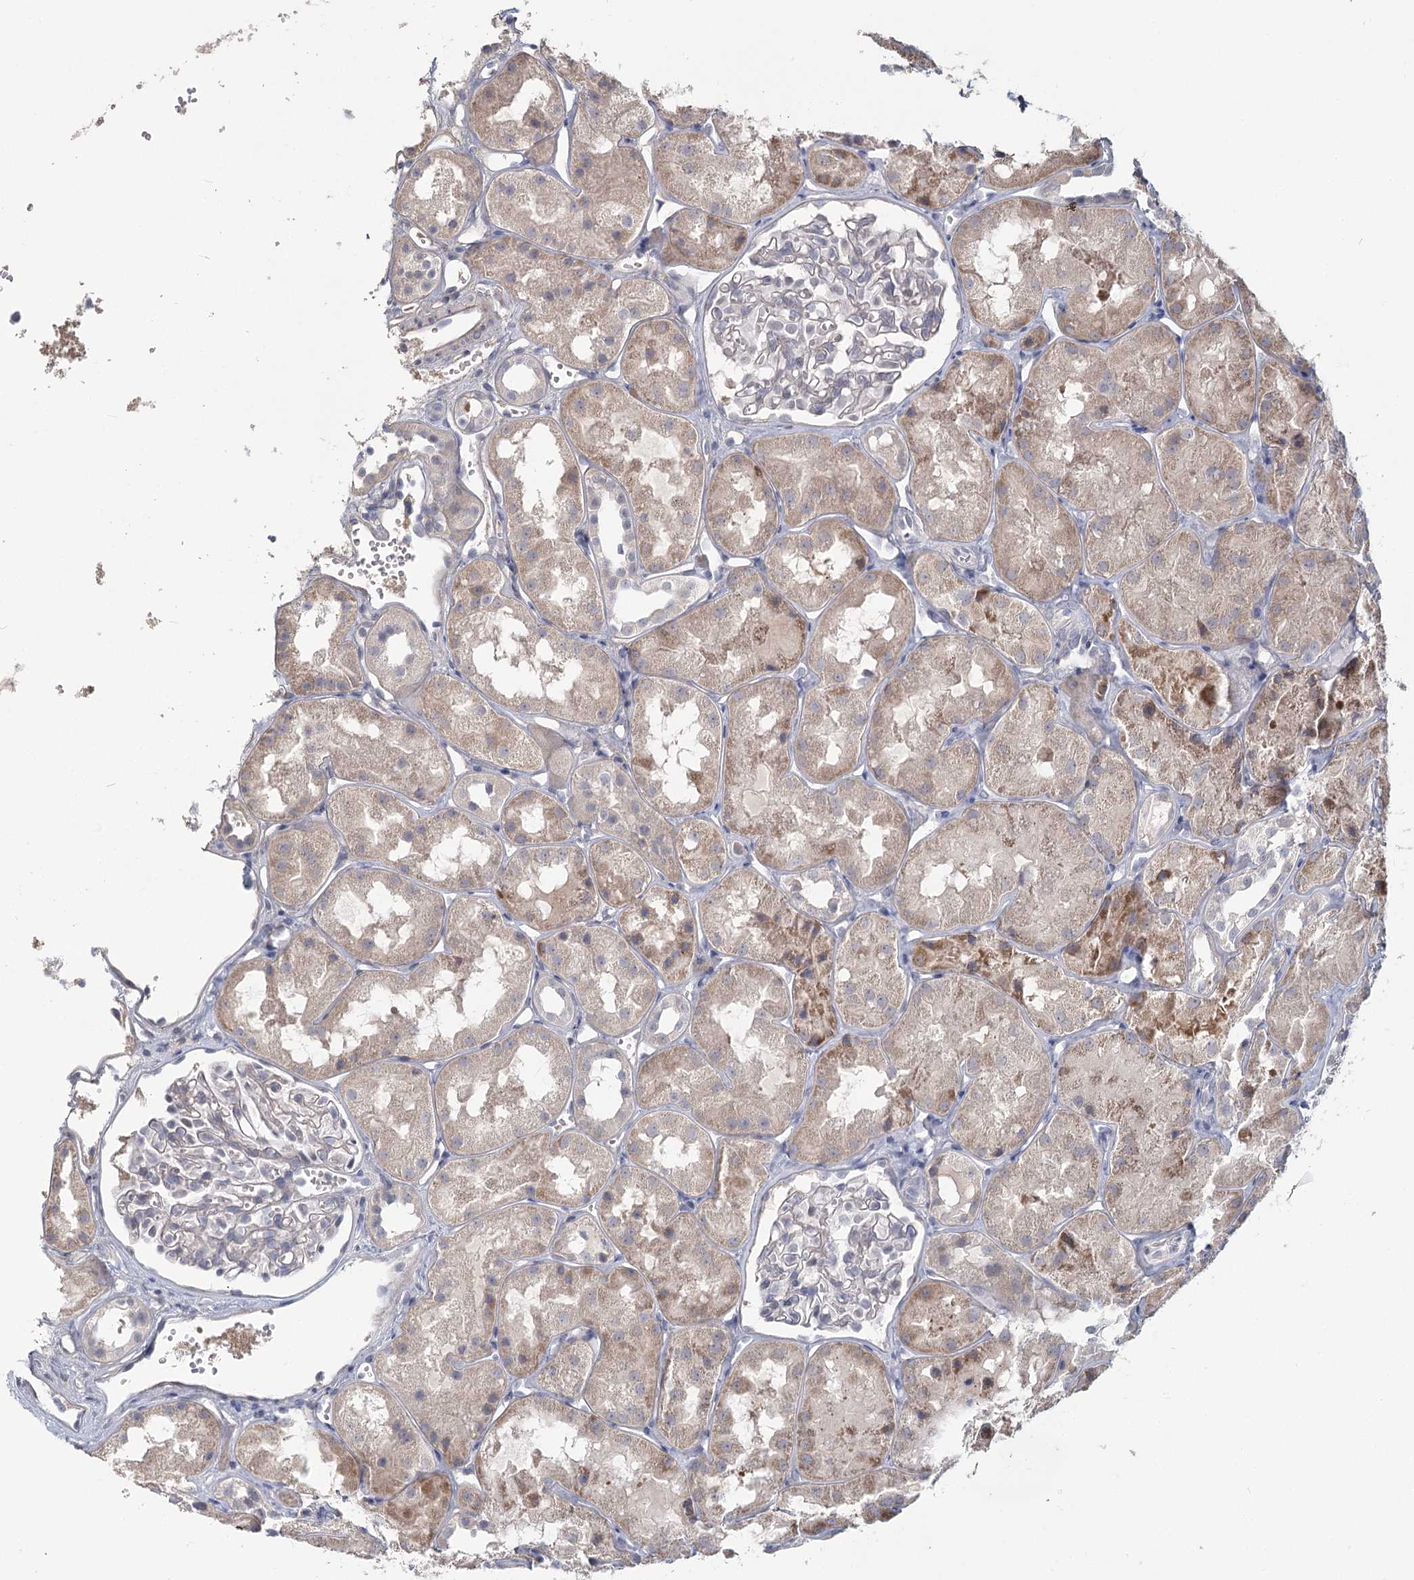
{"staining": {"intensity": "negative", "quantity": "none", "location": "none"}, "tissue": "kidney", "cell_type": "Cells in glomeruli", "image_type": "normal", "snomed": [{"axis": "morphology", "description": "Normal tissue, NOS"}, {"axis": "topography", "description": "Kidney"}], "caption": "IHC of unremarkable human kidney reveals no positivity in cells in glomeruli.", "gene": "USP11", "patient": {"sex": "male", "age": 16}}